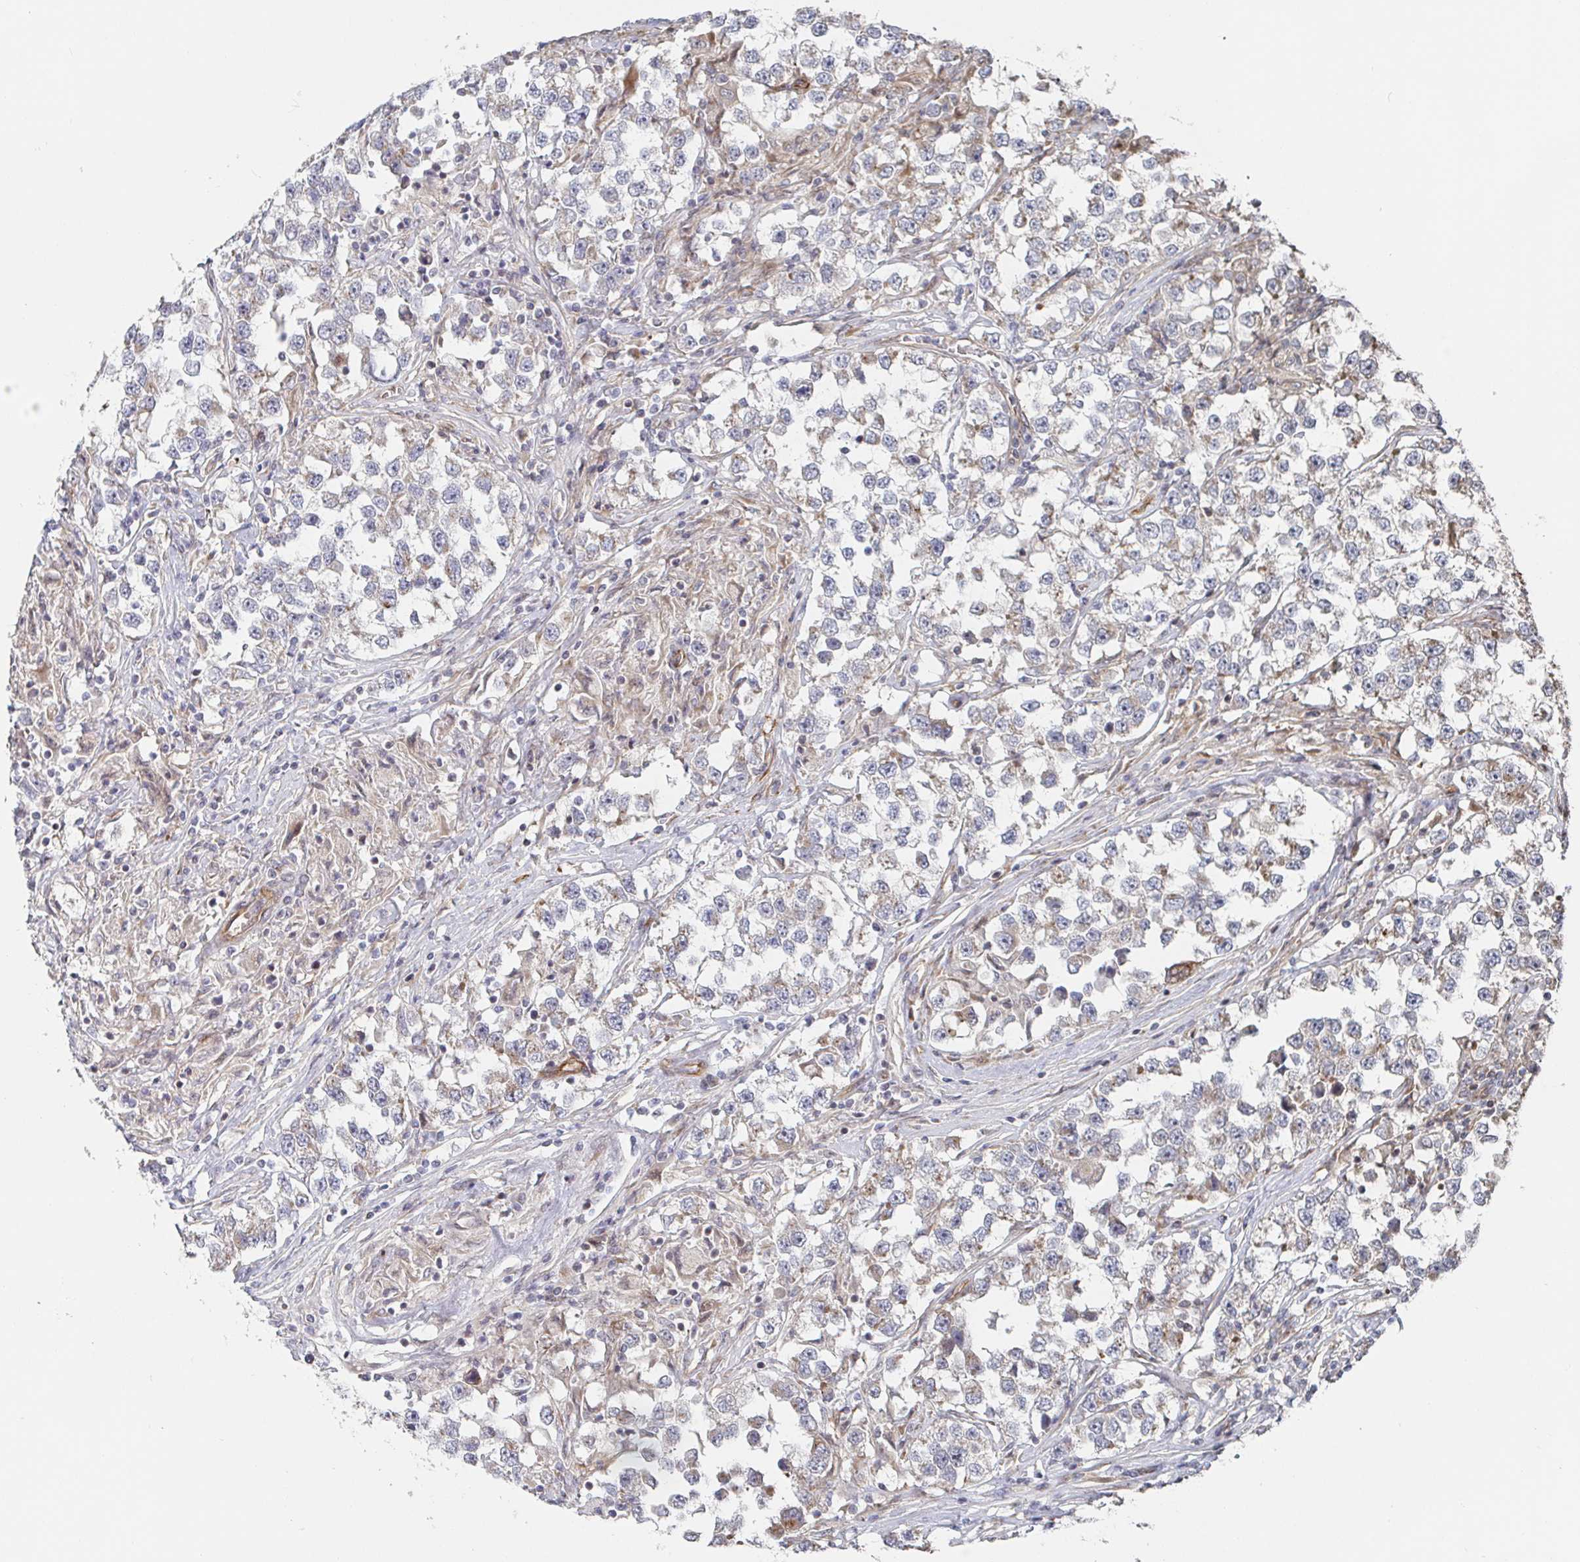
{"staining": {"intensity": "negative", "quantity": "none", "location": "none"}, "tissue": "testis cancer", "cell_type": "Tumor cells", "image_type": "cancer", "snomed": [{"axis": "morphology", "description": "Seminoma, NOS"}, {"axis": "topography", "description": "Testis"}], "caption": "DAB immunohistochemical staining of testis seminoma reveals no significant expression in tumor cells.", "gene": "DVL3", "patient": {"sex": "male", "age": 46}}